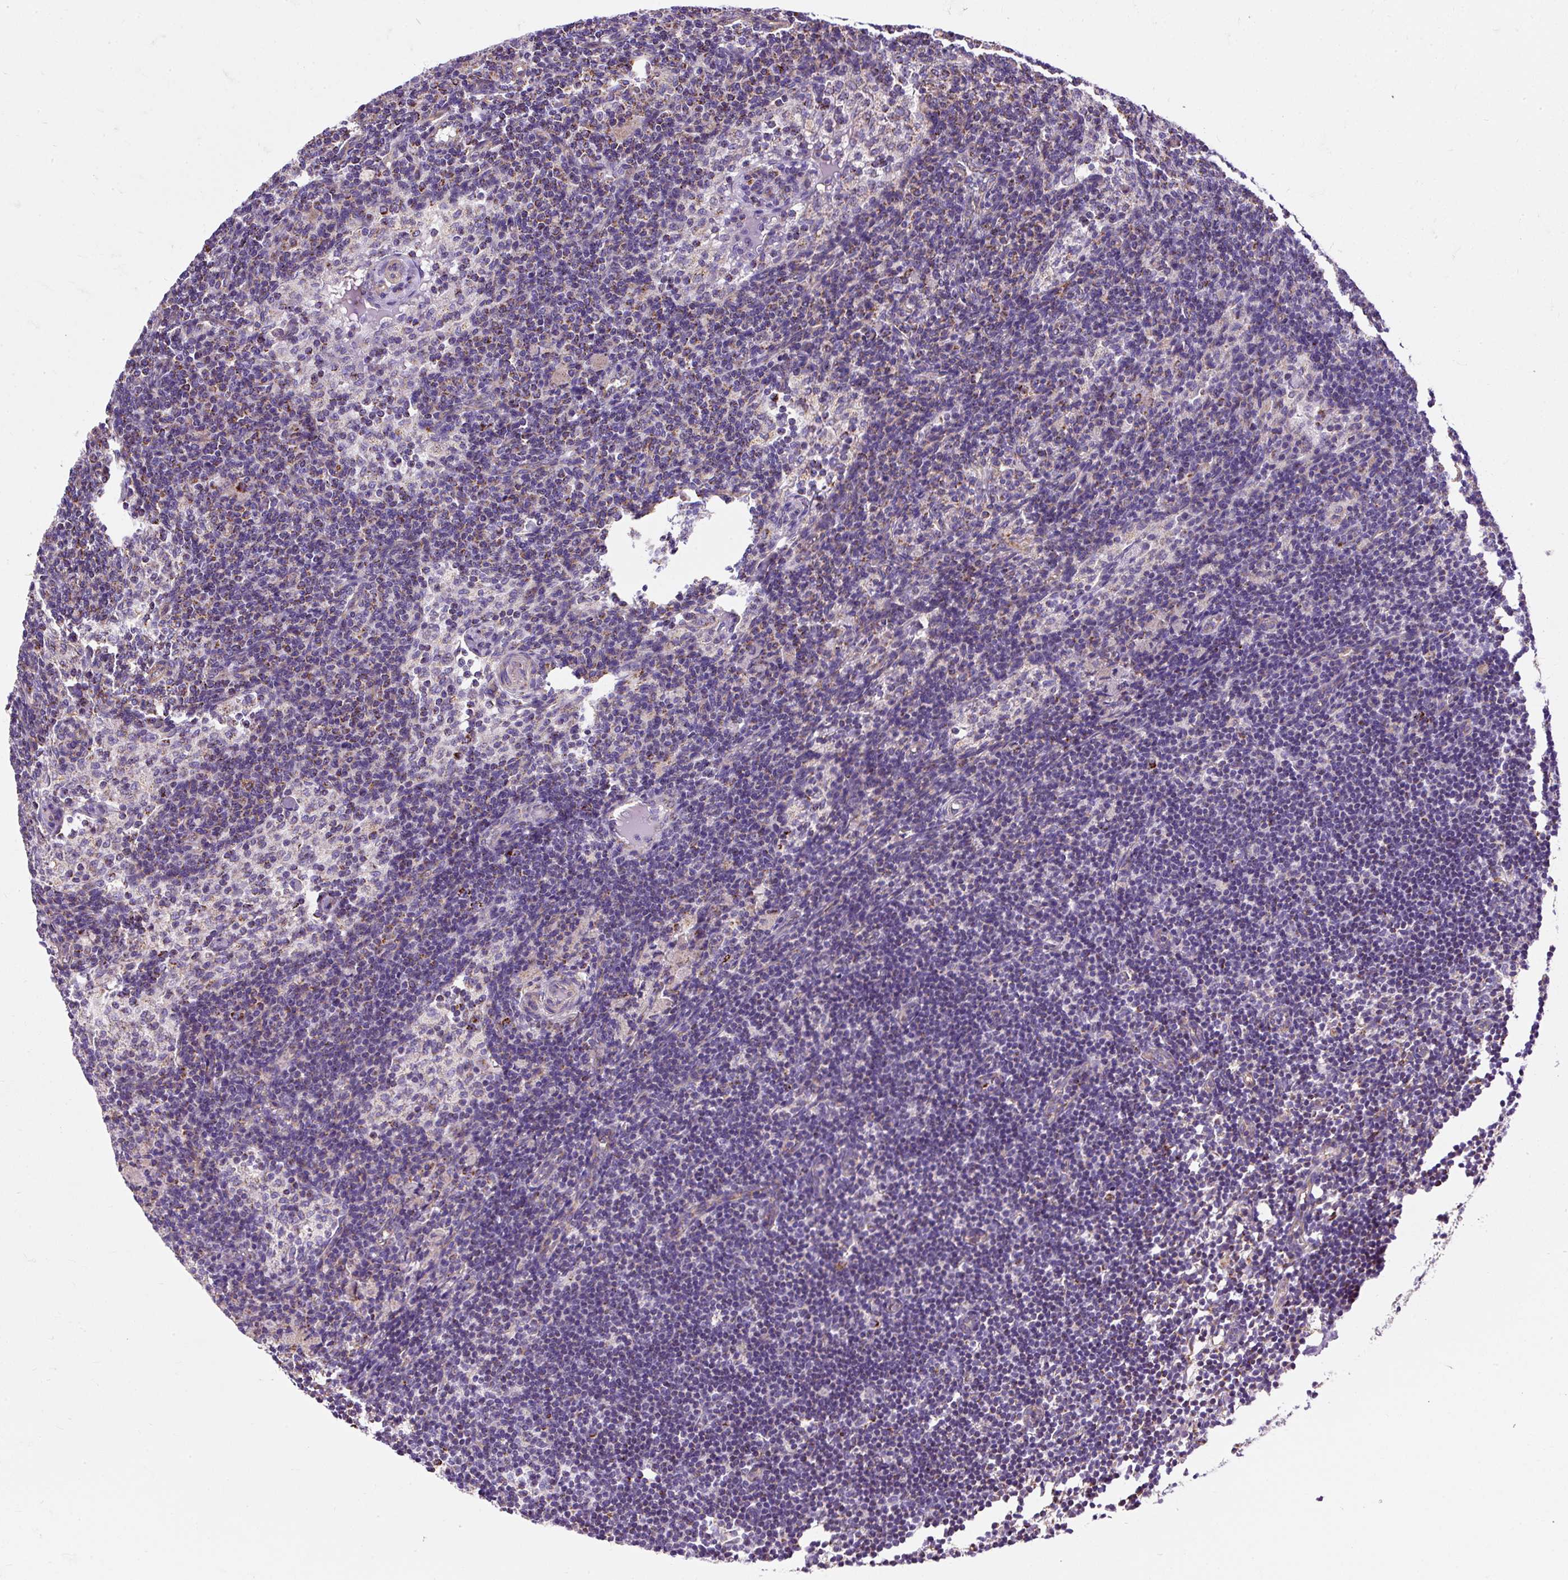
{"staining": {"intensity": "strong", "quantity": "25%-75%", "location": "cytoplasmic/membranous"}, "tissue": "lymph node", "cell_type": "Germinal center cells", "image_type": "normal", "snomed": [{"axis": "morphology", "description": "Normal tissue, NOS"}, {"axis": "topography", "description": "Lymph node"}], "caption": "High-magnification brightfield microscopy of benign lymph node stained with DAB (brown) and counterstained with hematoxylin (blue). germinal center cells exhibit strong cytoplasmic/membranous expression is seen in about25%-75% of cells.", "gene": "CEP290", "patient": {"sex": "male", "age": 49}}